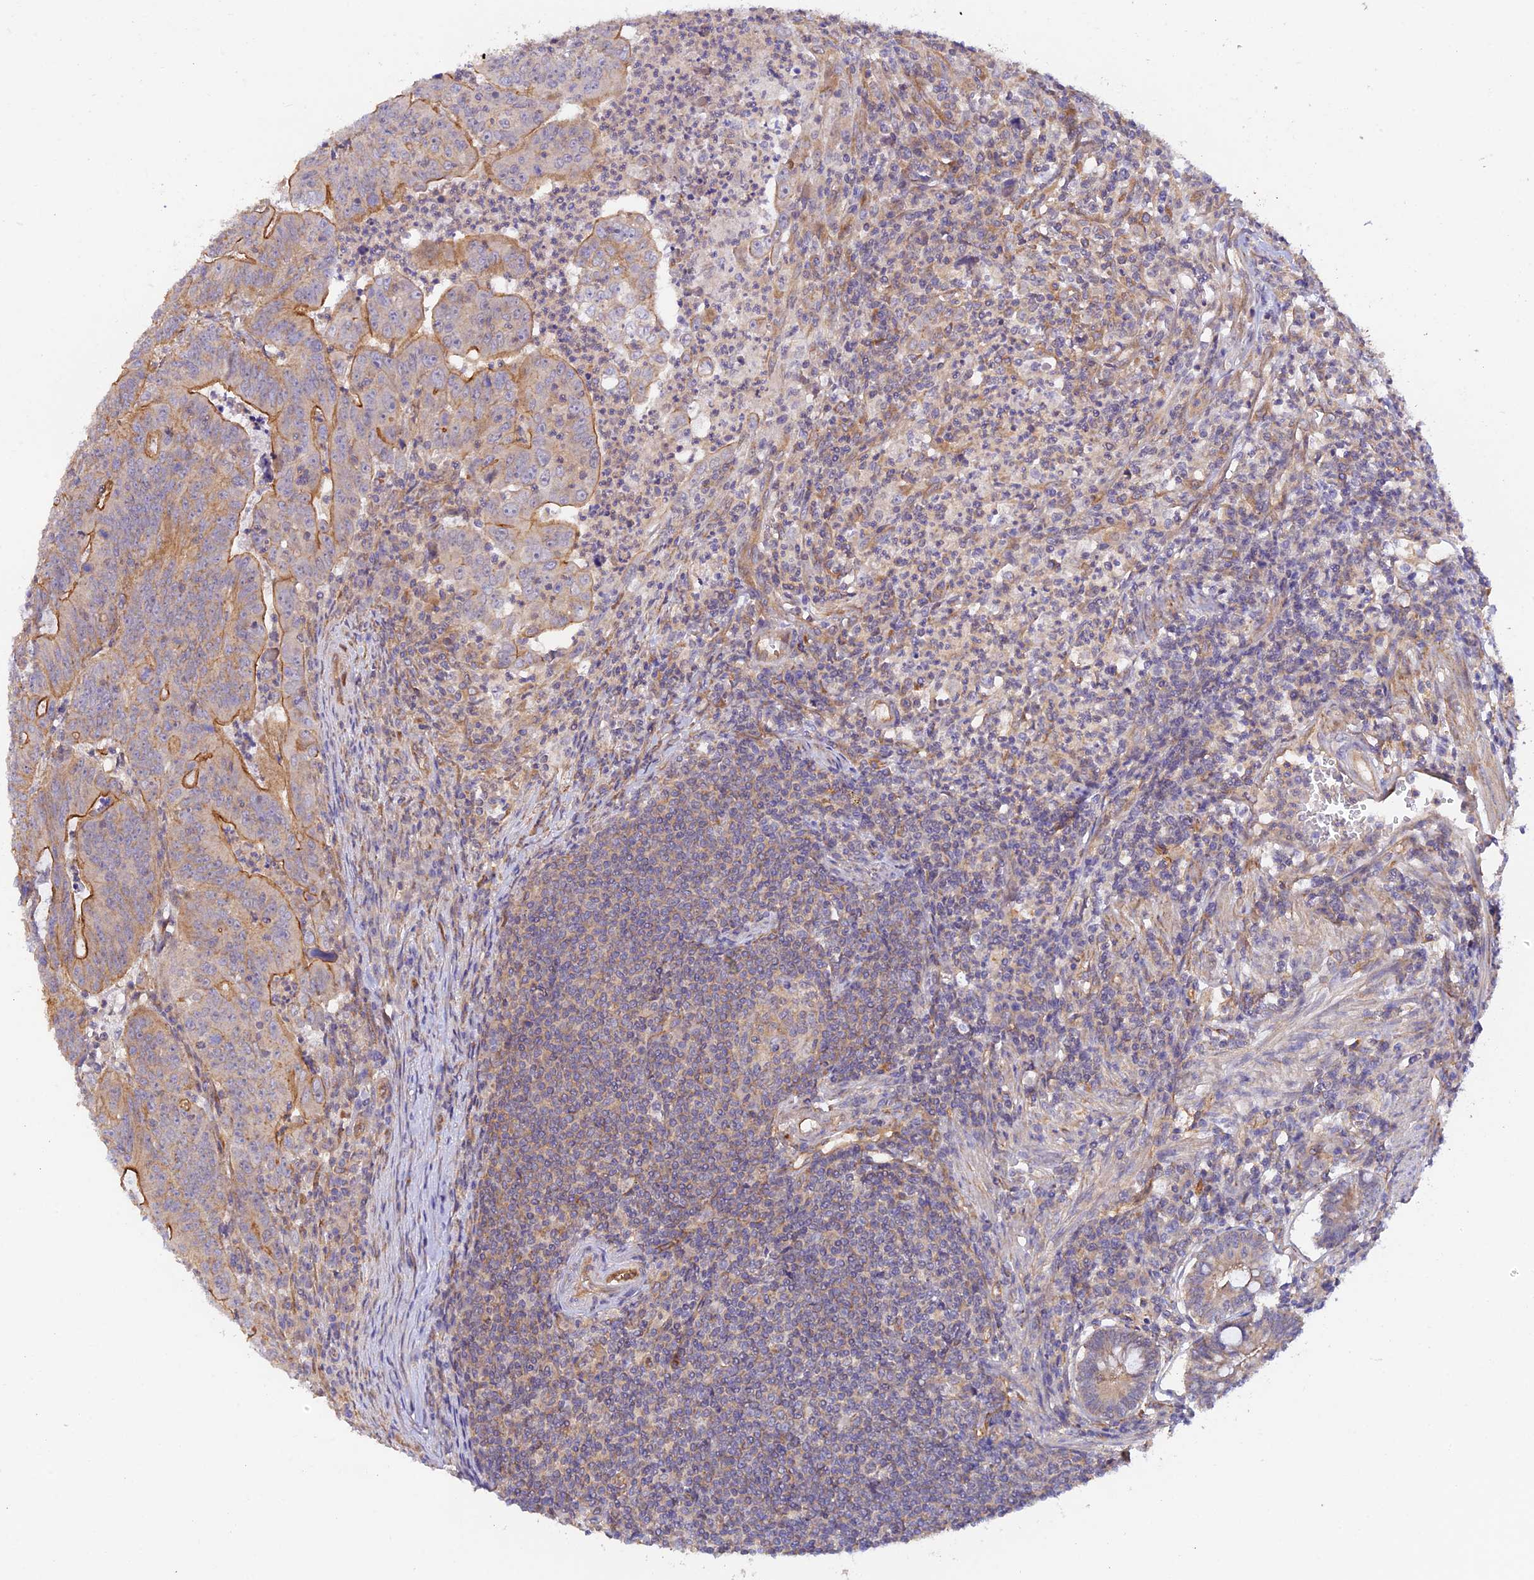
{"staining": {"intensity": "moderate", "quantity": "25%-75%", "location": "cytoplasmic/membranous"}, "tissue": "colorectal cancer", "cell_type": "Tumor cells", "image_type": "cancer", "snomed": [{"axis": "morphology", "description": "Adenocarcinoma, NOS"}, {"axis": "topography", "description": "Rectum"}], "caption": "There is medium levels of moderate cytoplasmic/membranous positivity in tumor cells of adenocarcinoma (colorectal), as demonstrated by immunohistochemical staining (brown color).", "gene": "MYO9A", "patient": {"sex": "male", "age": 69}}